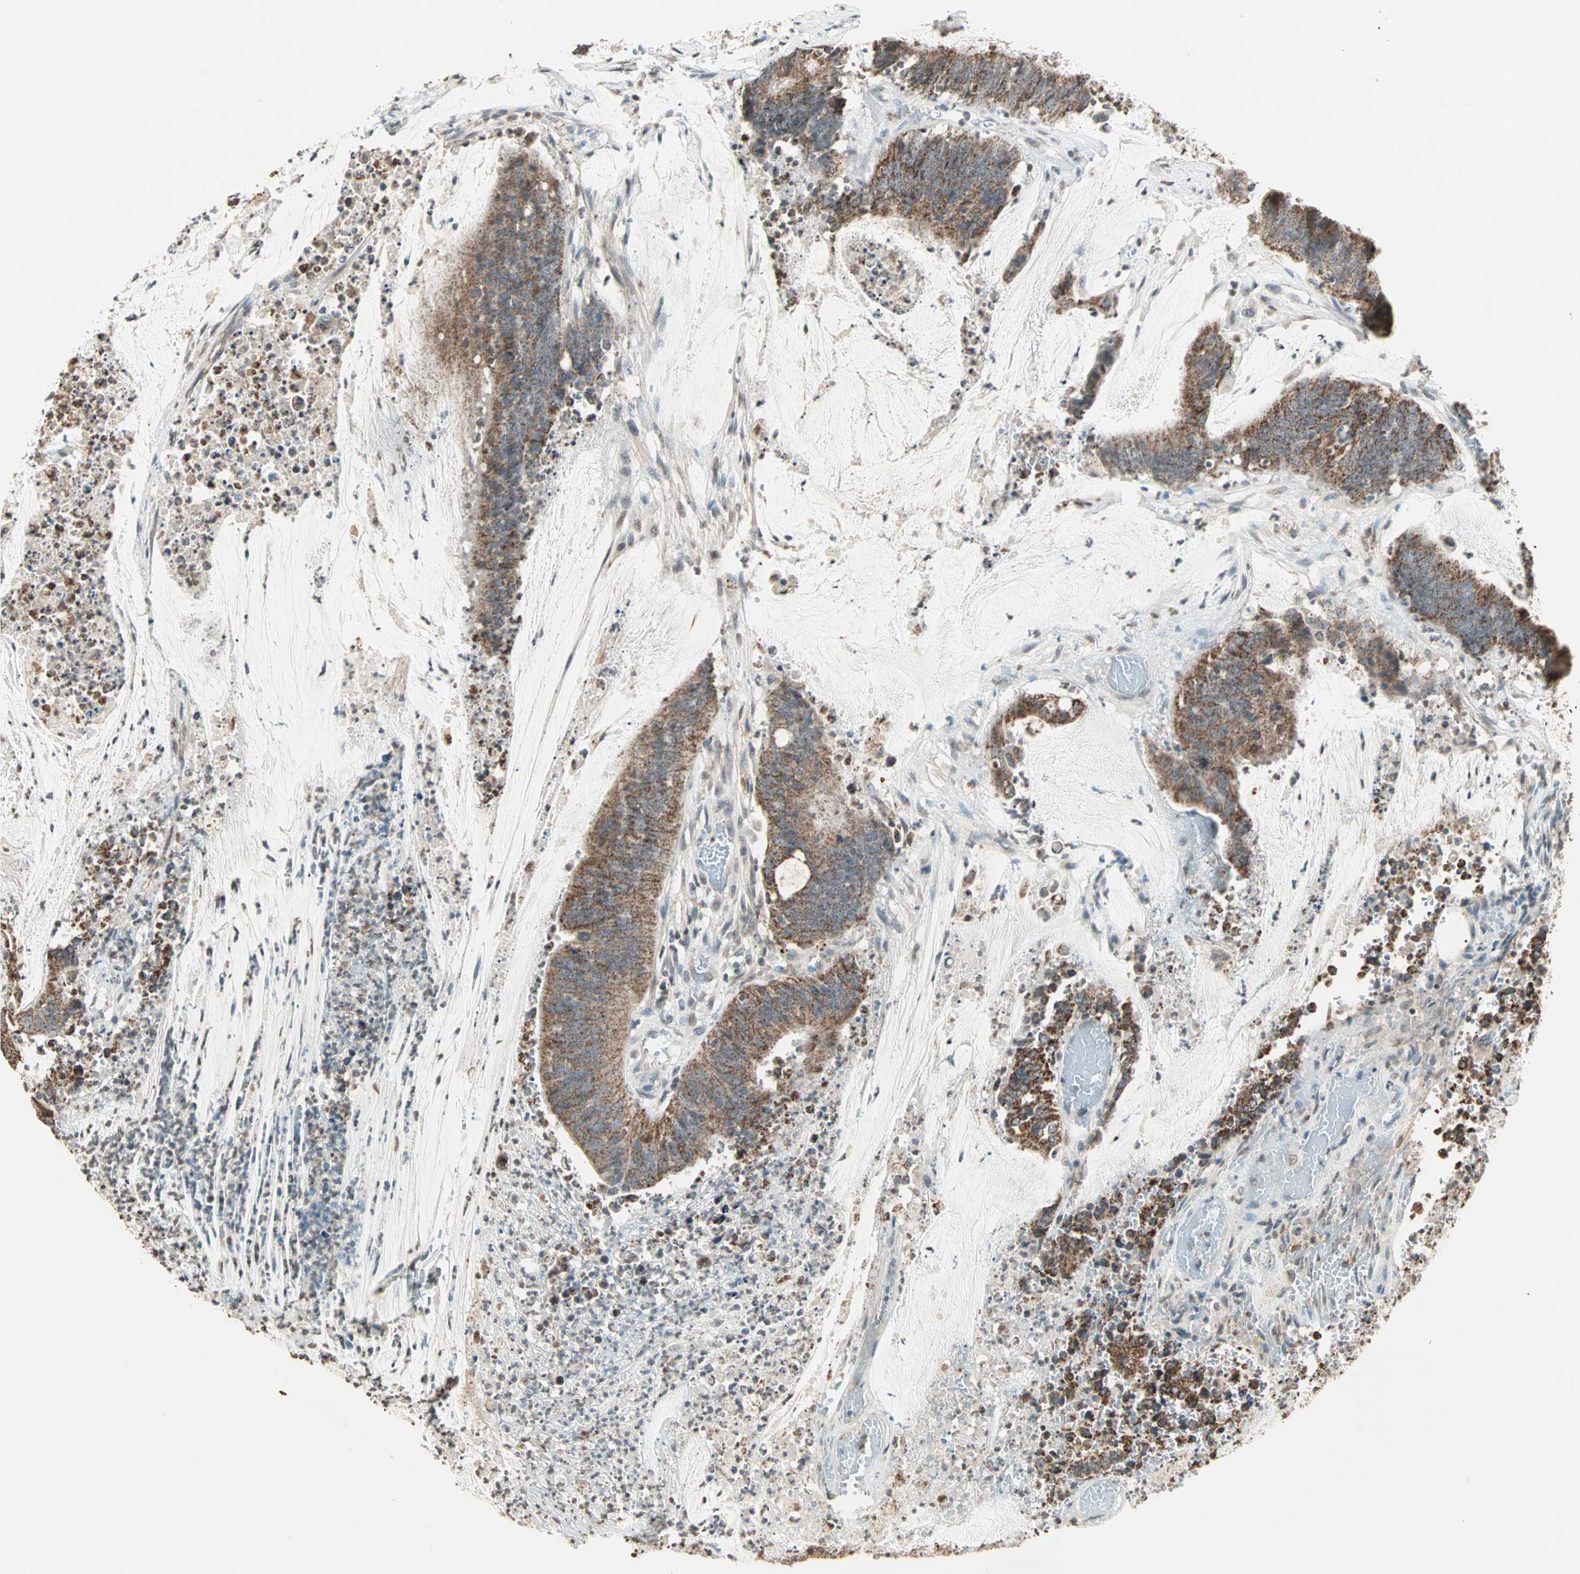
{"staining": {"intensity": "strong", "quantity": ">75%", "location": "cytoplasmic/membranous"}, "tissue": "colorectal cancer", "cell_type": "Tumor cells", "image_type": "cancer", "snomed": [{"axis": "morphology", "description": "Adenocarcinoma, NOS"}, {"axis": "topography", "description": "Rectum"}], "caption": "Human colorectal adenocarcinoma stained with a protein marker reveals strong staining in tumor cells.", "gene": "PRELID1", "patient": {"sex": "female", "age": 66}}